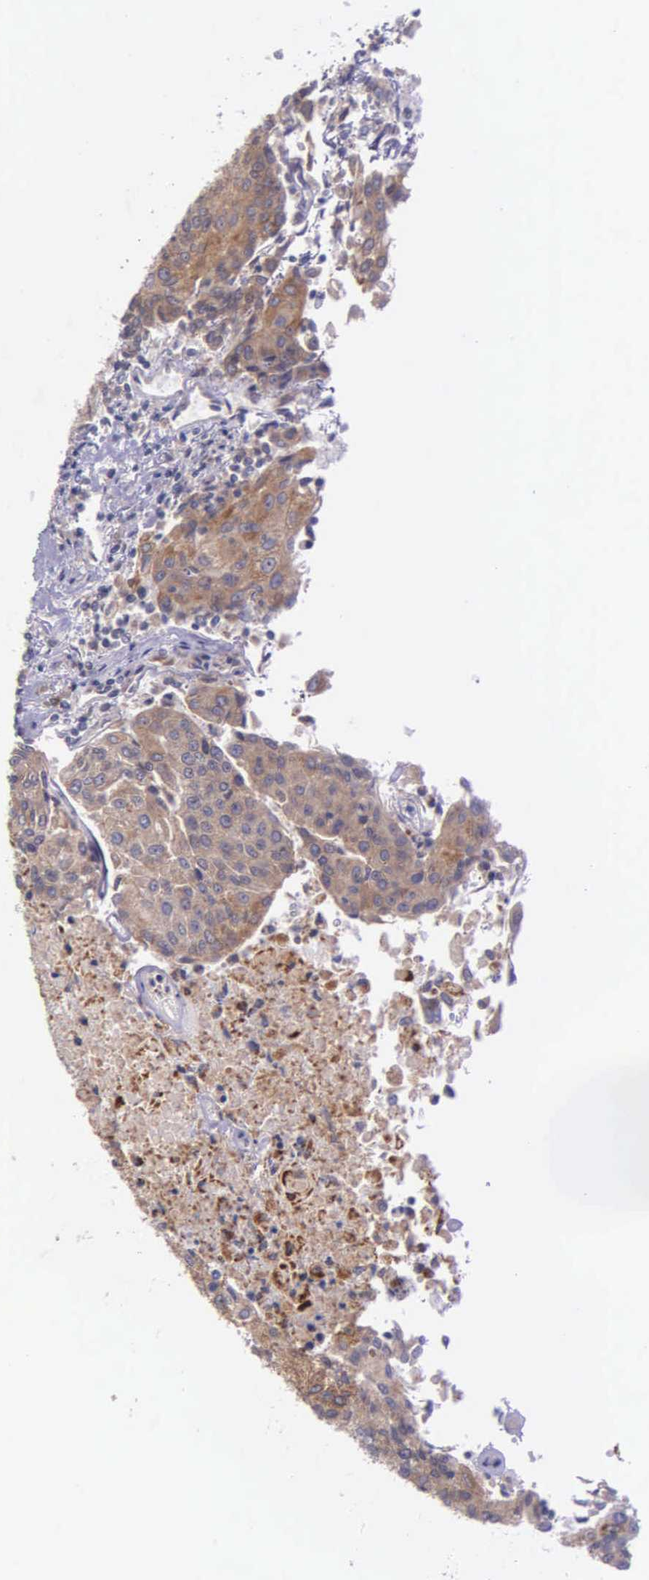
{"staining": {"intensity": "weak", "quantity": ">75%", "location": "cytoplasmic/membranous"}, "tissue": "urothelial cancer", "cell_type": "Tumor cells", "image_type": "cancer", "snomed": [{"axis": "morphology", "description": "Urothelial carcinoma, High grade"}, {"axis": "topography", "description": "Urinary bladder"}], "caption": "High-power microscopy captured an immunohistochemistry photomicrograph of urothelial cancer, revealing weak cytoplasmic/membranous staining in about >75% of tumor cells. (Stains: DAB (3,3'-diaminobenzidine) in brown, nuclei in blue, Microscopy: brightfield microscopy at high magnification).", "gene": "NSDHL", "patient": {"sex": "female", "age": 85}}